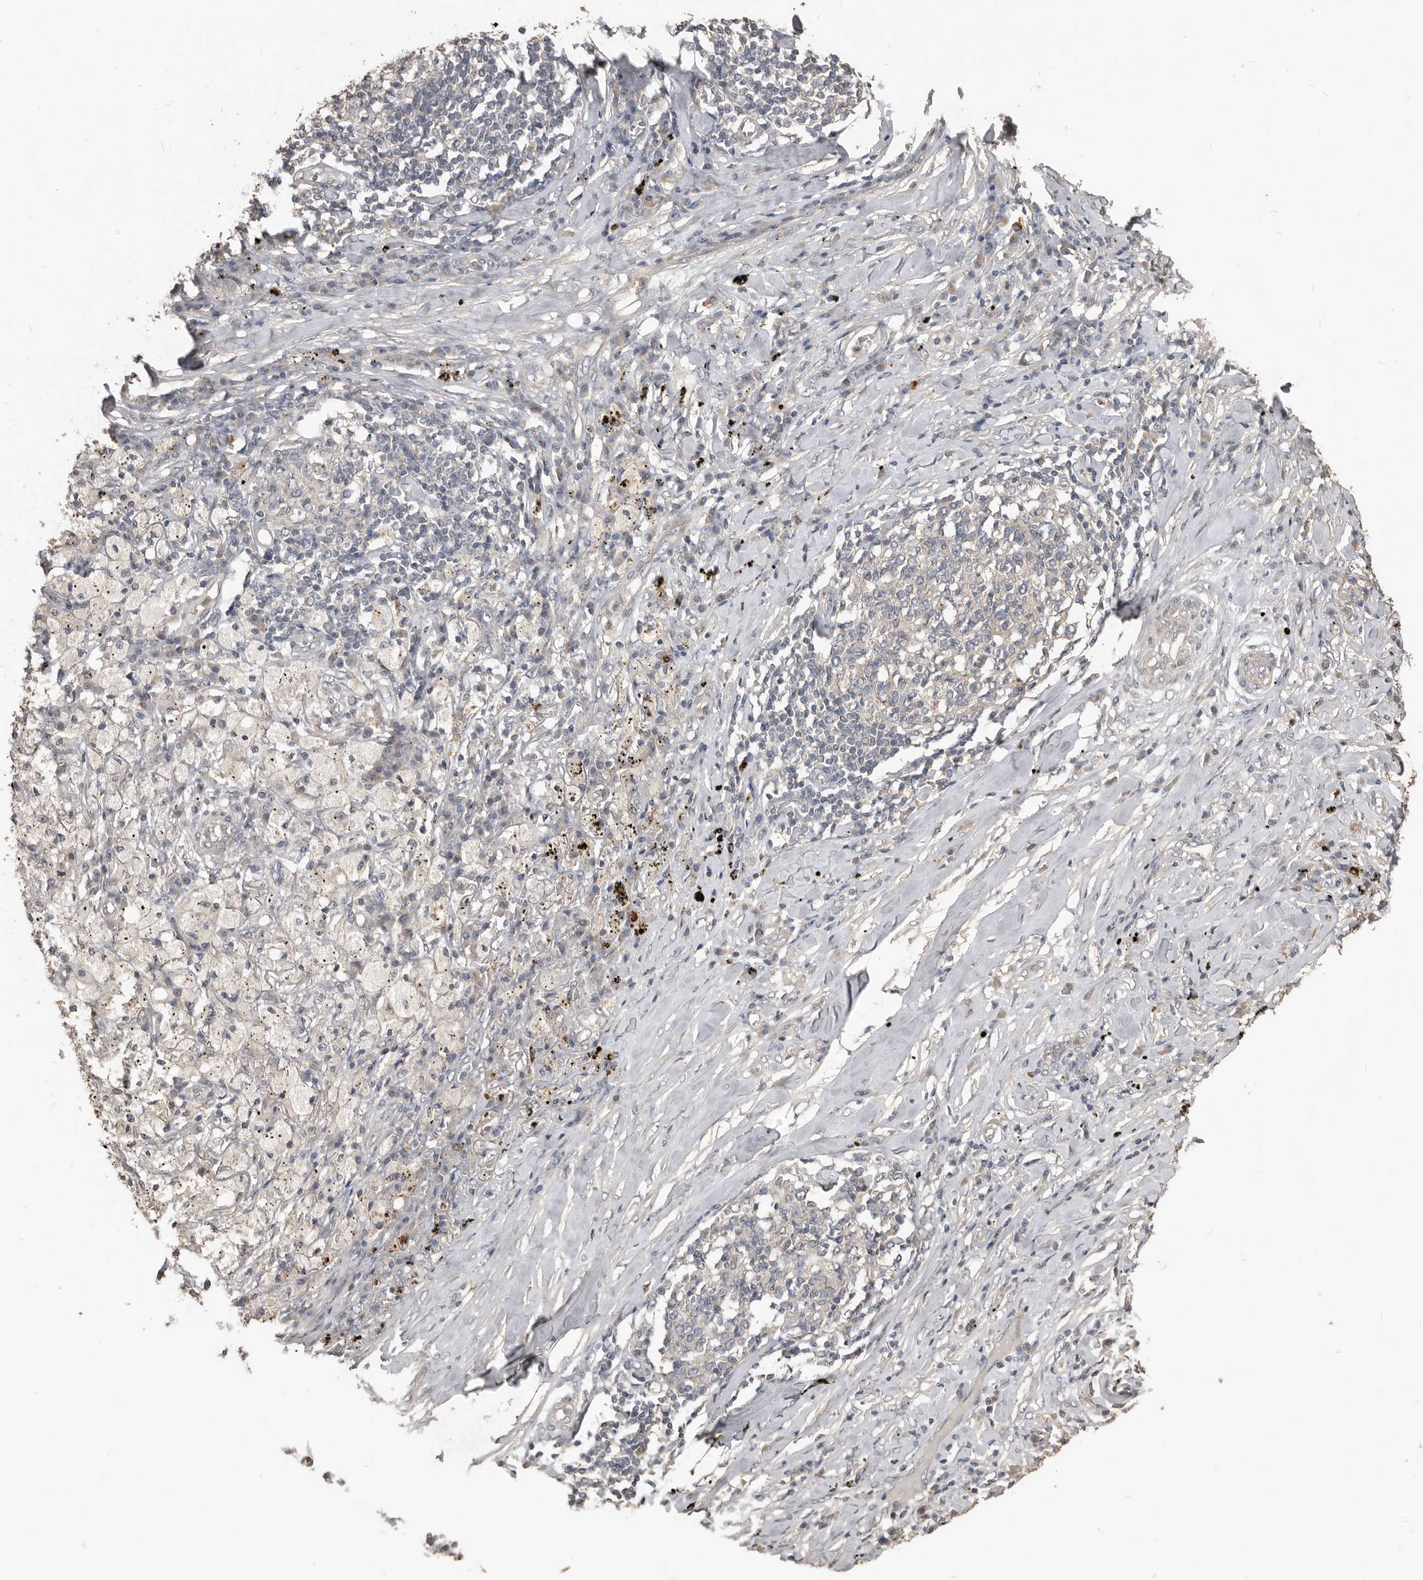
{"staining": {"intensity": "negative", "quantity": "none", "location": "none"}, "tissue": "lung cancer", "cell_type": "Tumor cells", "image_type": "cancer", "snomed": [{"axis": "morphology", "description": "Squamous cell carcinoma, NOS"}, {"axis": "topography", "description": "Lung"}], "caption": "DAB immunohistochemical staining of human squamous cell carcinoma (lung) demonstrates no significant positivity in tumor cells.", "gene": "BAMBI", "patient": {"sex": "female", "age": 63}}